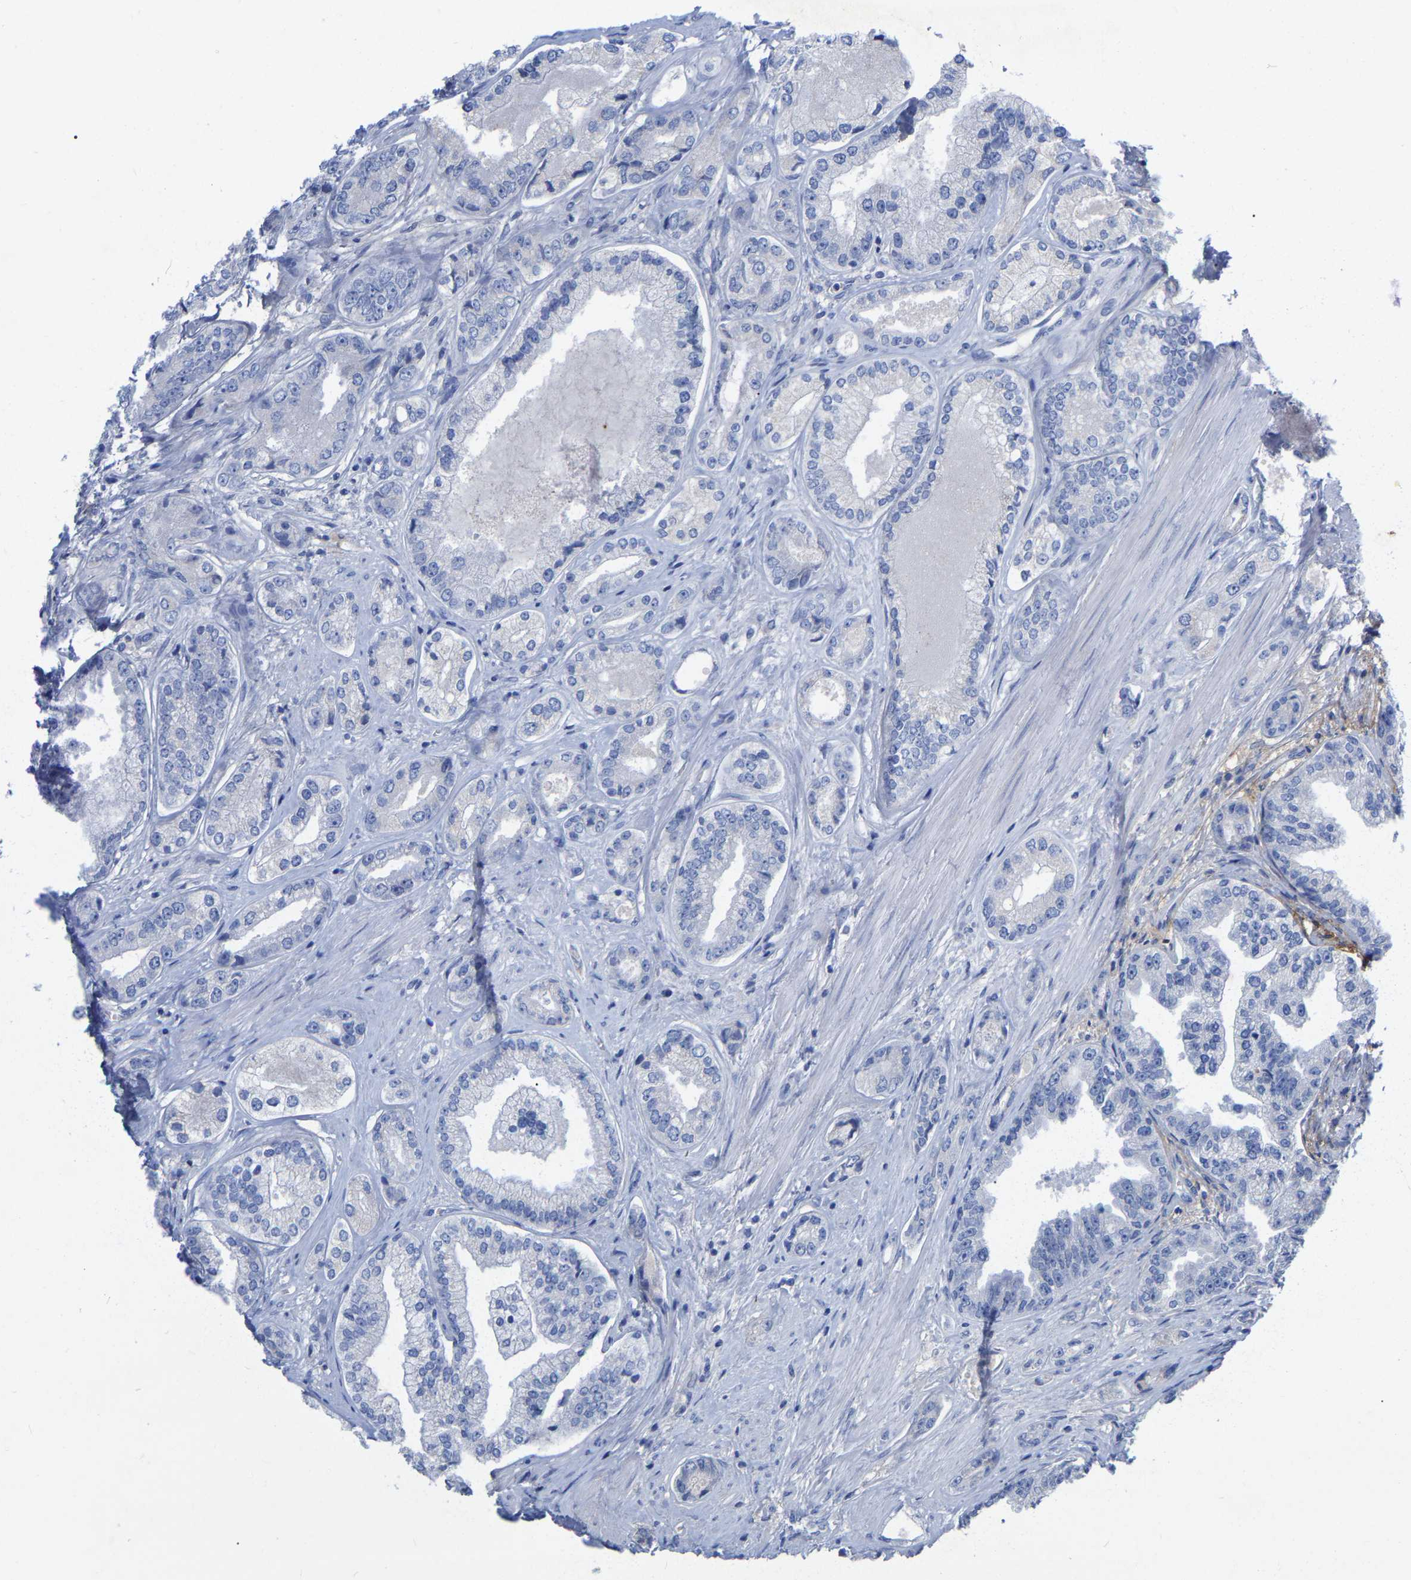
{"staining": {"intensity": "negative", "quantity": "none", "location": "none"}, "tissue": "prostate cancer", "cell_type": "Tumor cells", "image_type": "cancer", "snomed": [{"axis": "morphology", "description": "Adenocarcinoma, High grade"}, {"axis": "topography", "description": "Prostate"}], "caption": "A micrograph of human prostate adenocarcinoma (high-grade) is negative for staining in tumor cells.", "gene": "HAPLN1", "patient": {"sex": "male", "age": 61}}